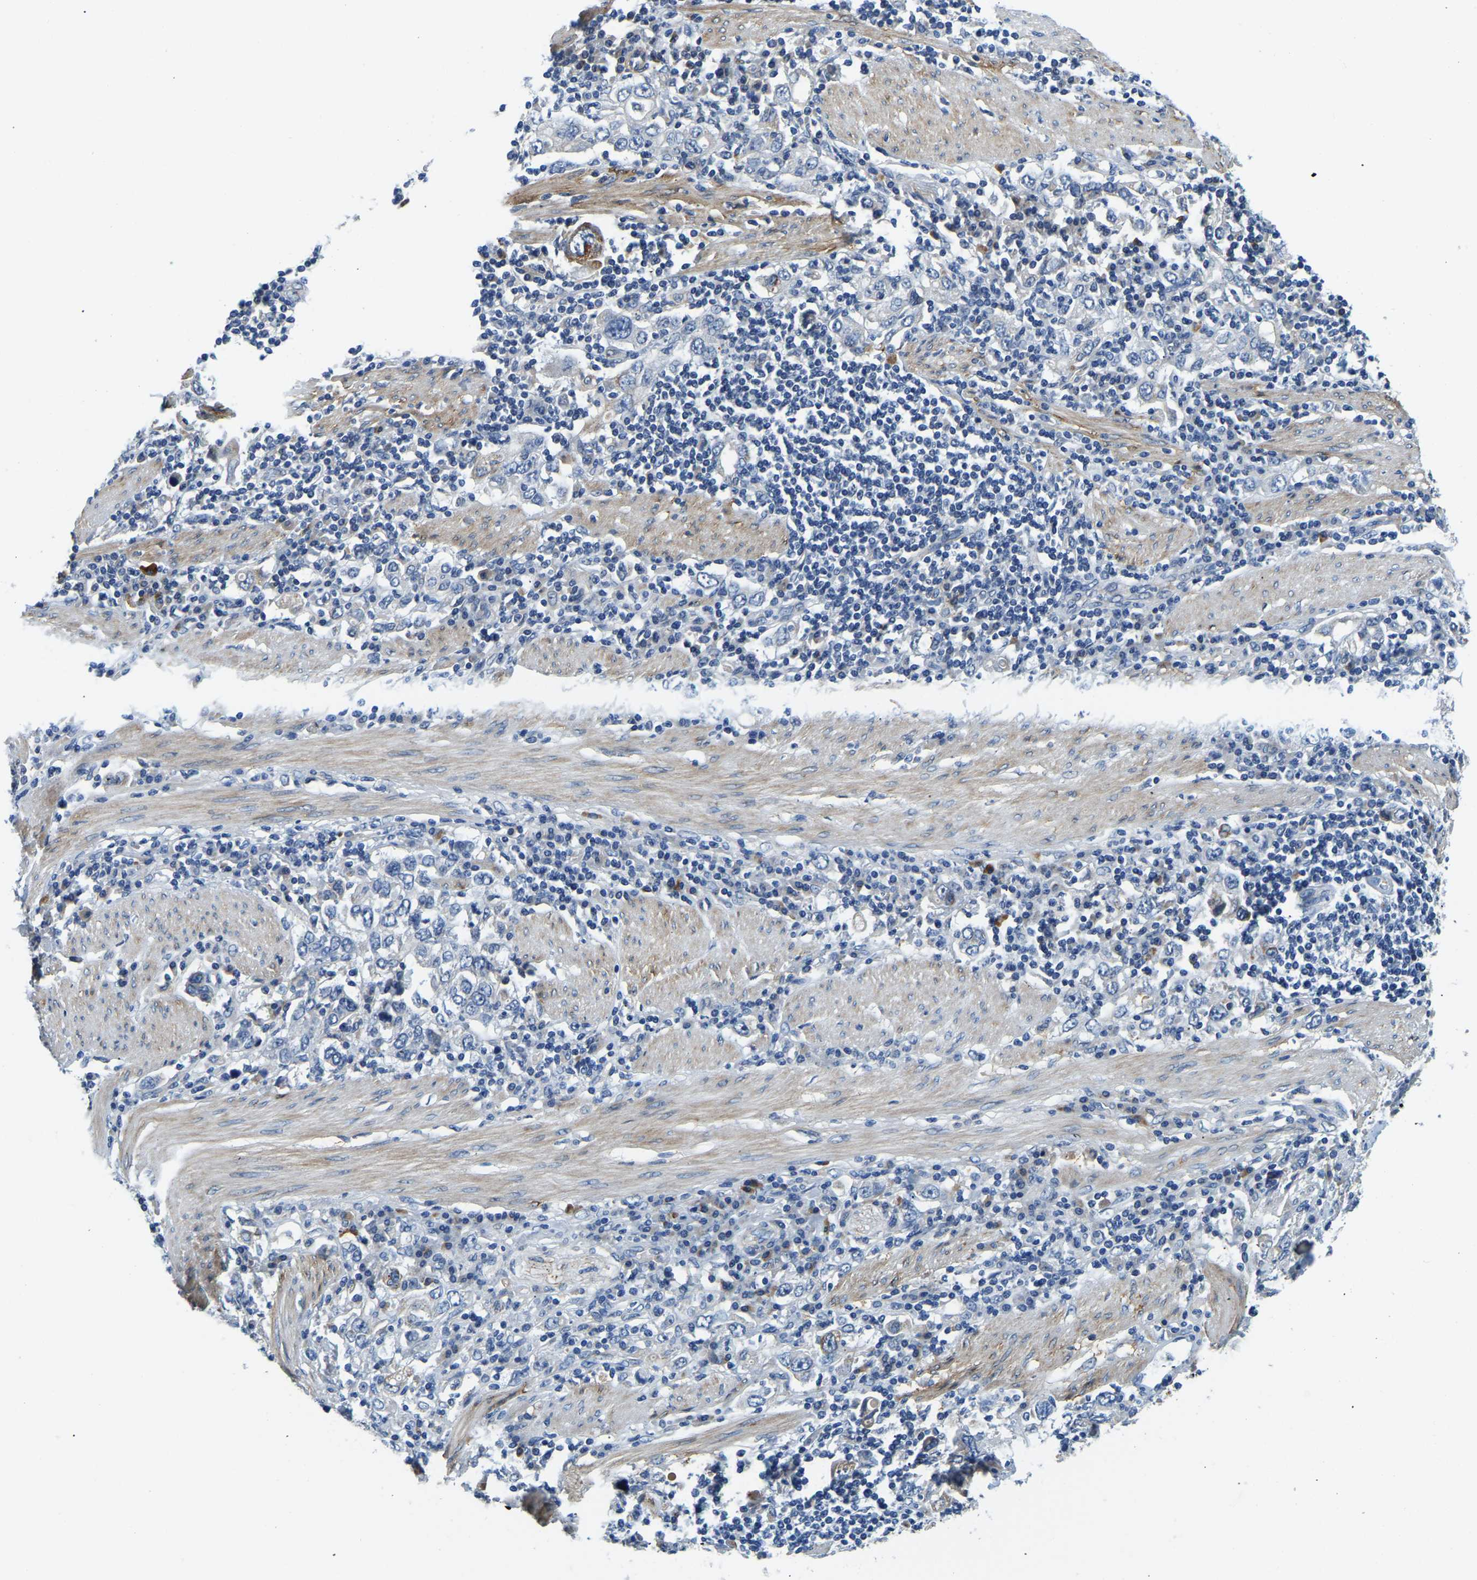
{"staining": {"intensity": "negative", "quantity": "none", "location": "none"}, "tissue": "stomach cancer", "cell_type": "Tumor cells", "image_type": "cancer", "snomed": [{"axis": "morphology", "description": "Adenocarcinoma, NOS"}, {"axis": "topography", "description": "Stomach, upper"}], "caption": "Stomach cancer was stained to show a protein in brown. There is no significant expression in tumor cells.", "gene": "LIAS", "patient": {"sex": "male", "age": 62}}